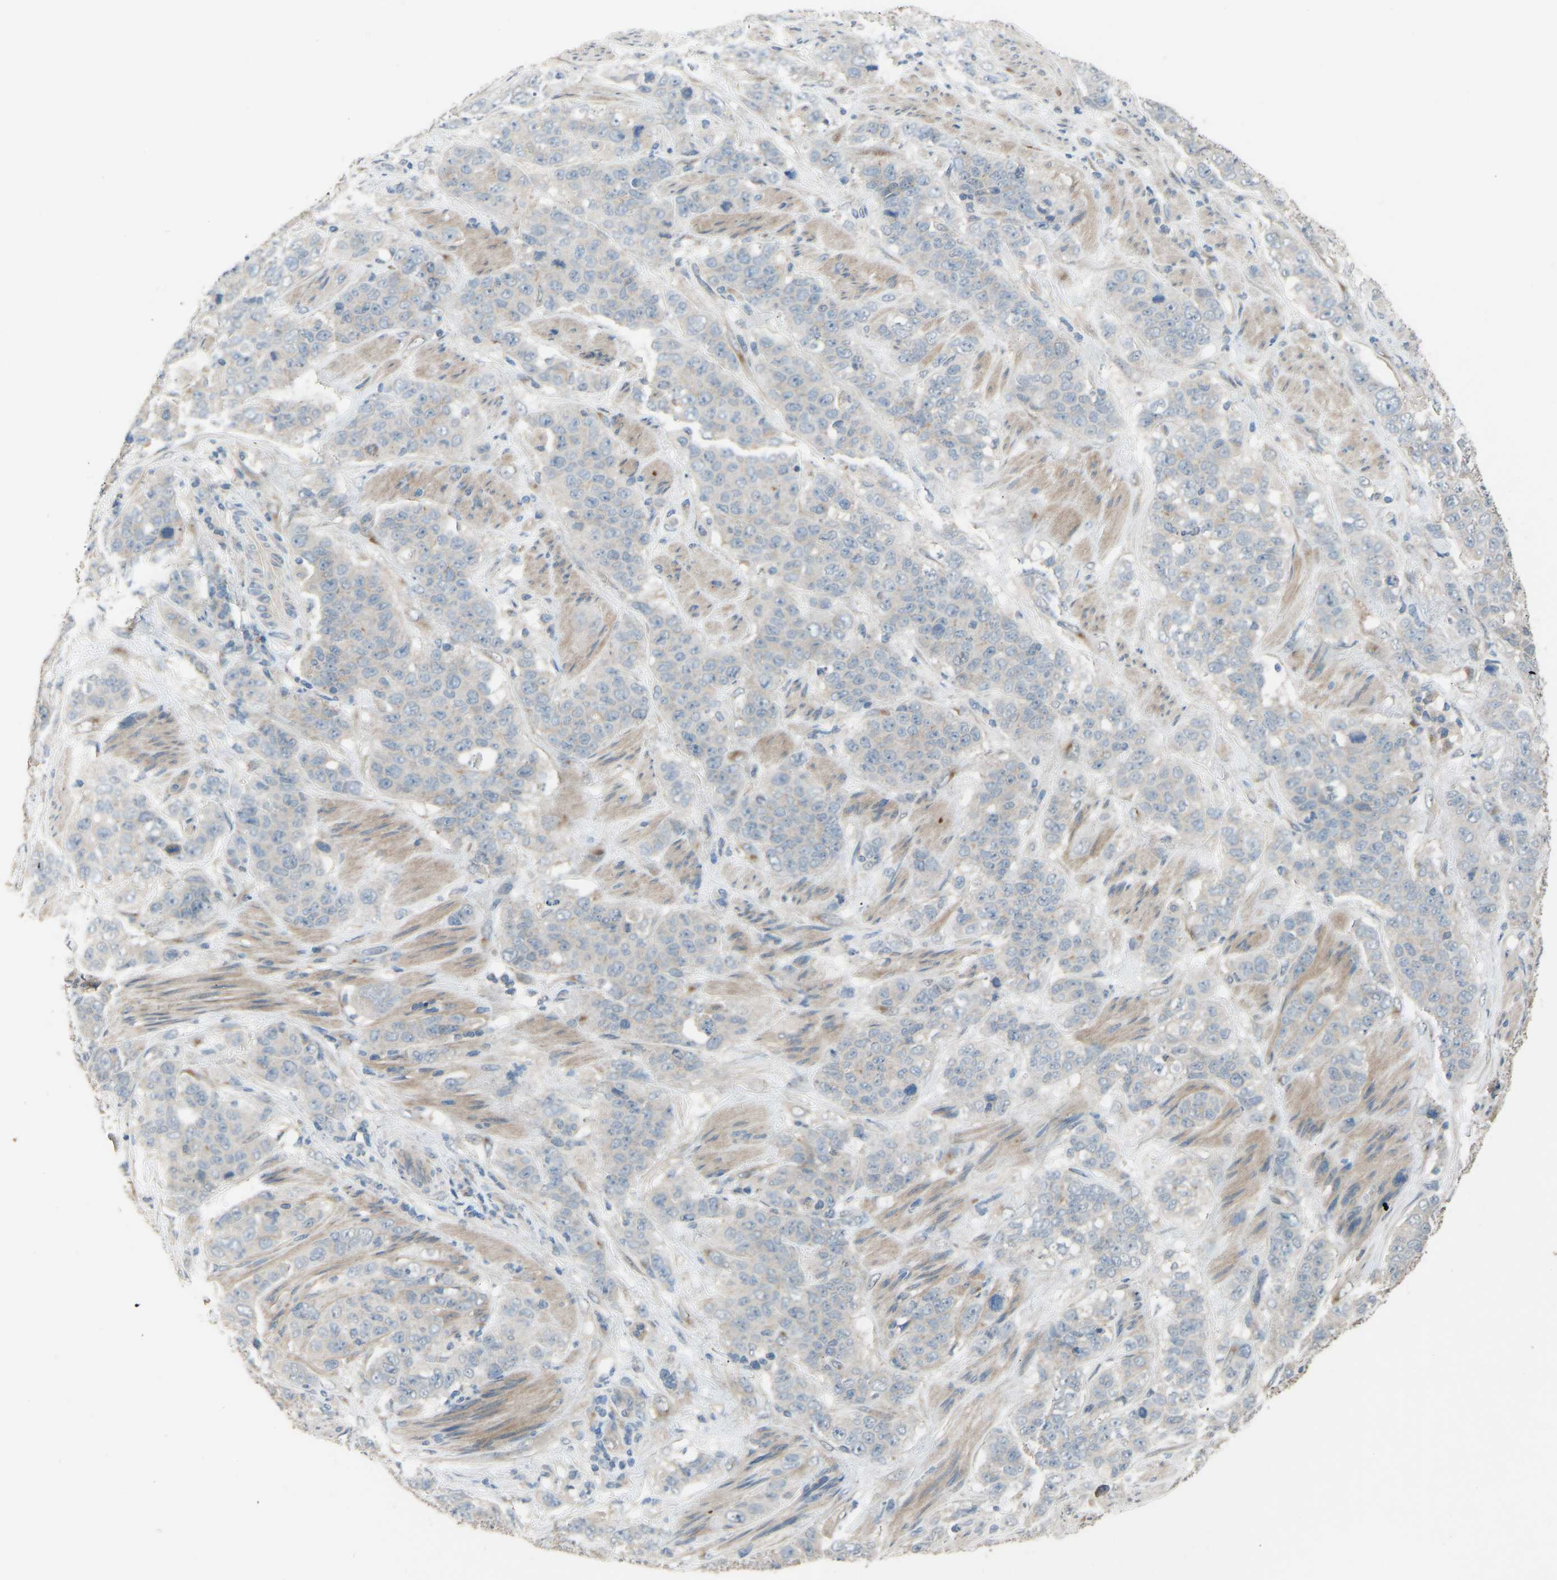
{"staining": {"intensity": "negative", "quantity": "none", "location": "none"}, "tissue": "stomach cancer", "cell_type": "Tumor cells", "image_type": "cancer", "snomed": [{"axis": "morphology", "description": "Adenocarcinoma, NOS"}, {"axis": "topography", "description": "Stomach"}], "caption": "Stomach cancer stained for a protein using immunohistochemistry (IHC) displays no staining tumor cells.", "gene": "SLC43A1", "patient": {"sex": "male", "age": 48}}